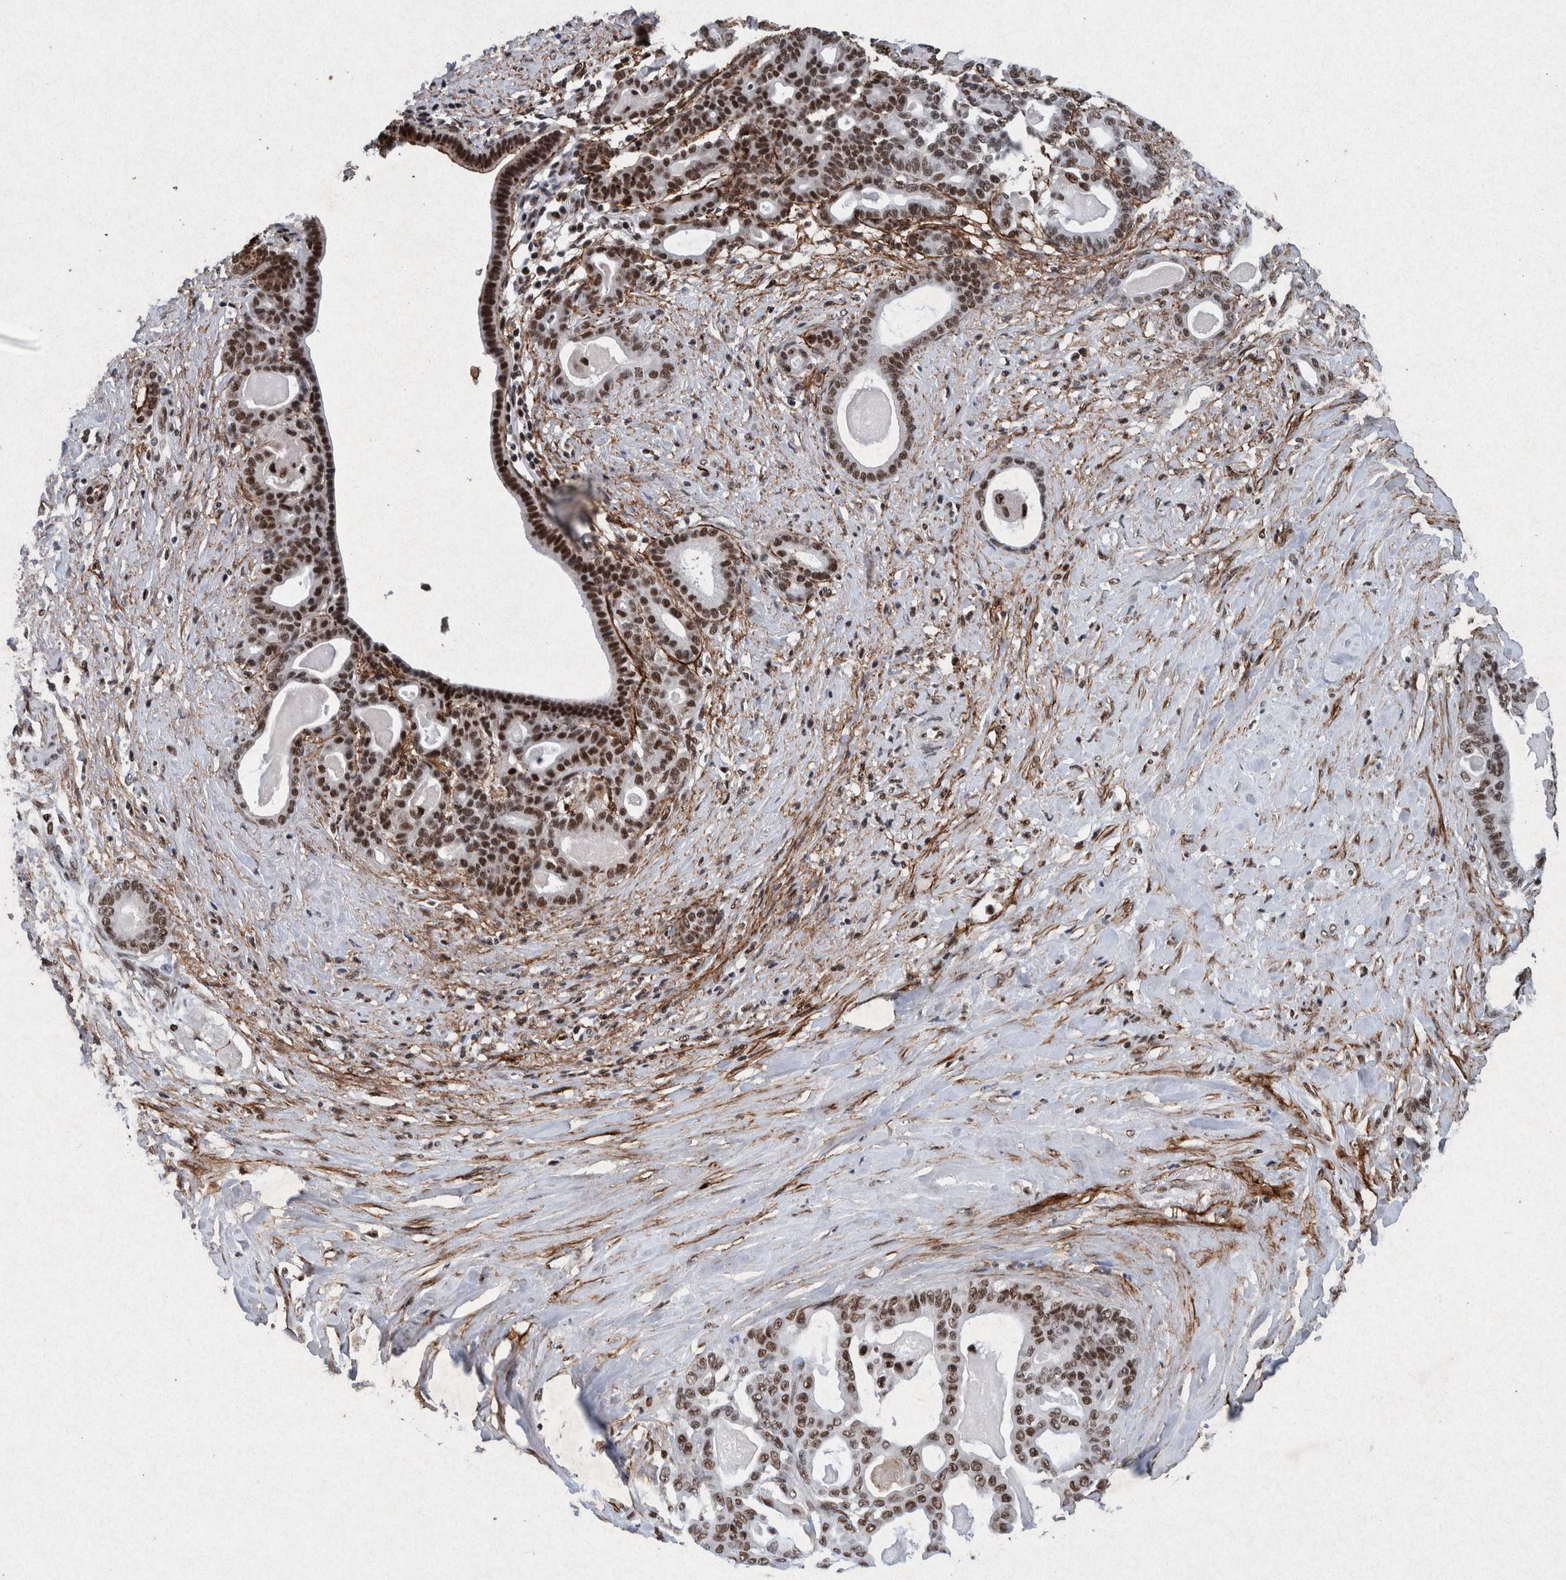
{"staining": {"intensity": "moderate", "quantity": ">75%", "location": "nuclear"}, "tissue": "pancreatic cancer", "cell_type": "Tumor cells", "image_type": "cancer", "snomed": [{"axis": "morphology", "description": "Adenocarcinoma, NOS"}, {"axis": "topography", "description": "Pancreas"}], "caption": "This is an image of immunohistochemistry staining of pancreatic cancer (adenocarcinoma), which shows moderate expression in the nuclear of tumor cells.", "gene": "TAF10", "patient": {"sex": "male", "age": 63}}